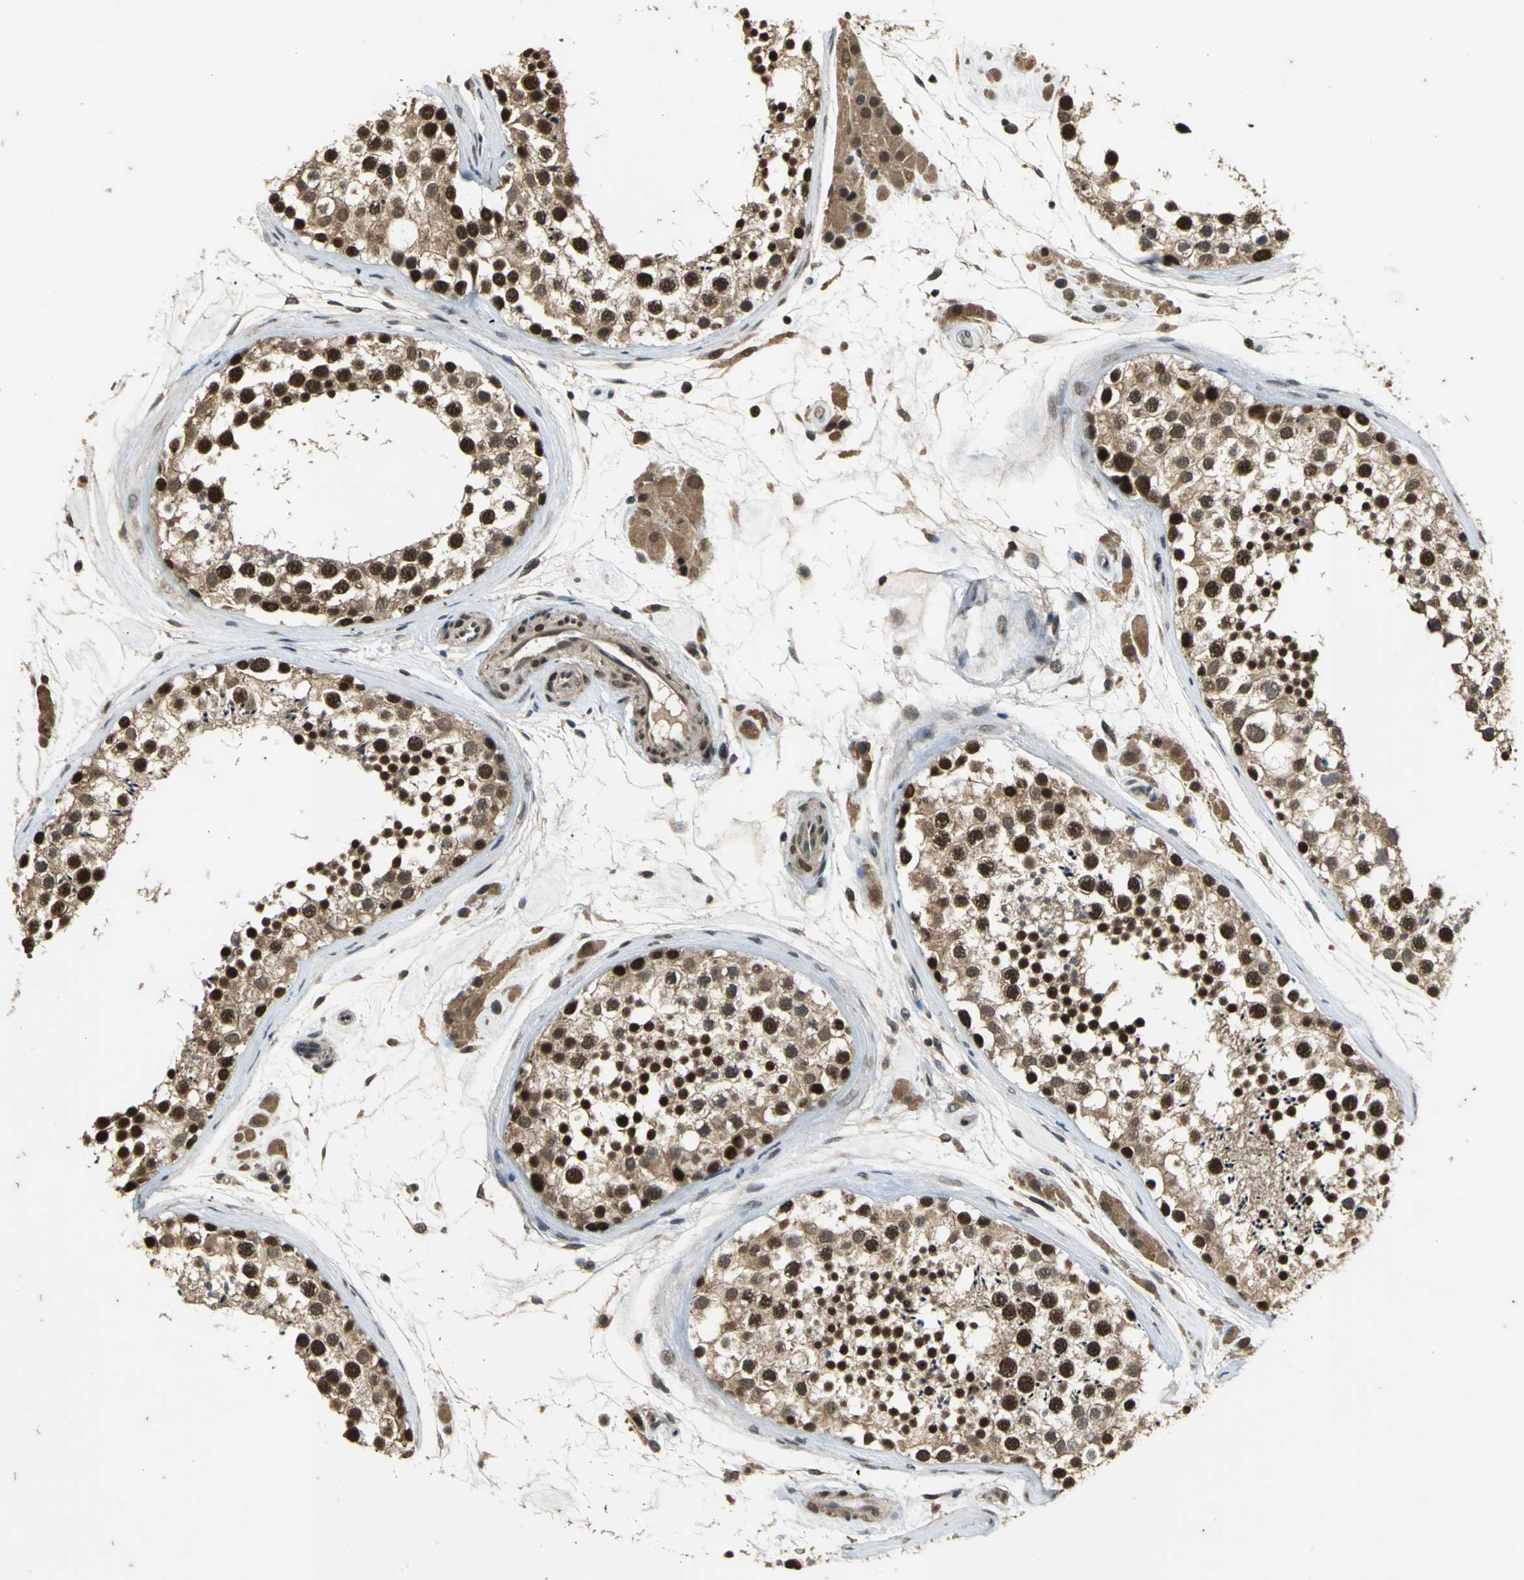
{"staining": {"intensity": "strong", "quantity": "<25%", "location": "nuclear"}, "tissue": "testis", "cell_type": "Cells in seminiferous ducts", "image_type": "normal", "snomed": [{"axis": "morphology", "description": "Normal tissue, NOS"}, {"axis": "topography", "description": "Testis"}], "caption": "Testis stained with DAB (3,3'-diaminobenzidine) immunohistochemistry (IHC) exhibits medium levels of strong nuclear positivity in approximately <25% of cells in seminiferous ducts.", "gene": "NOTCH3", "patient": {"sex": "male", "age": 46}}